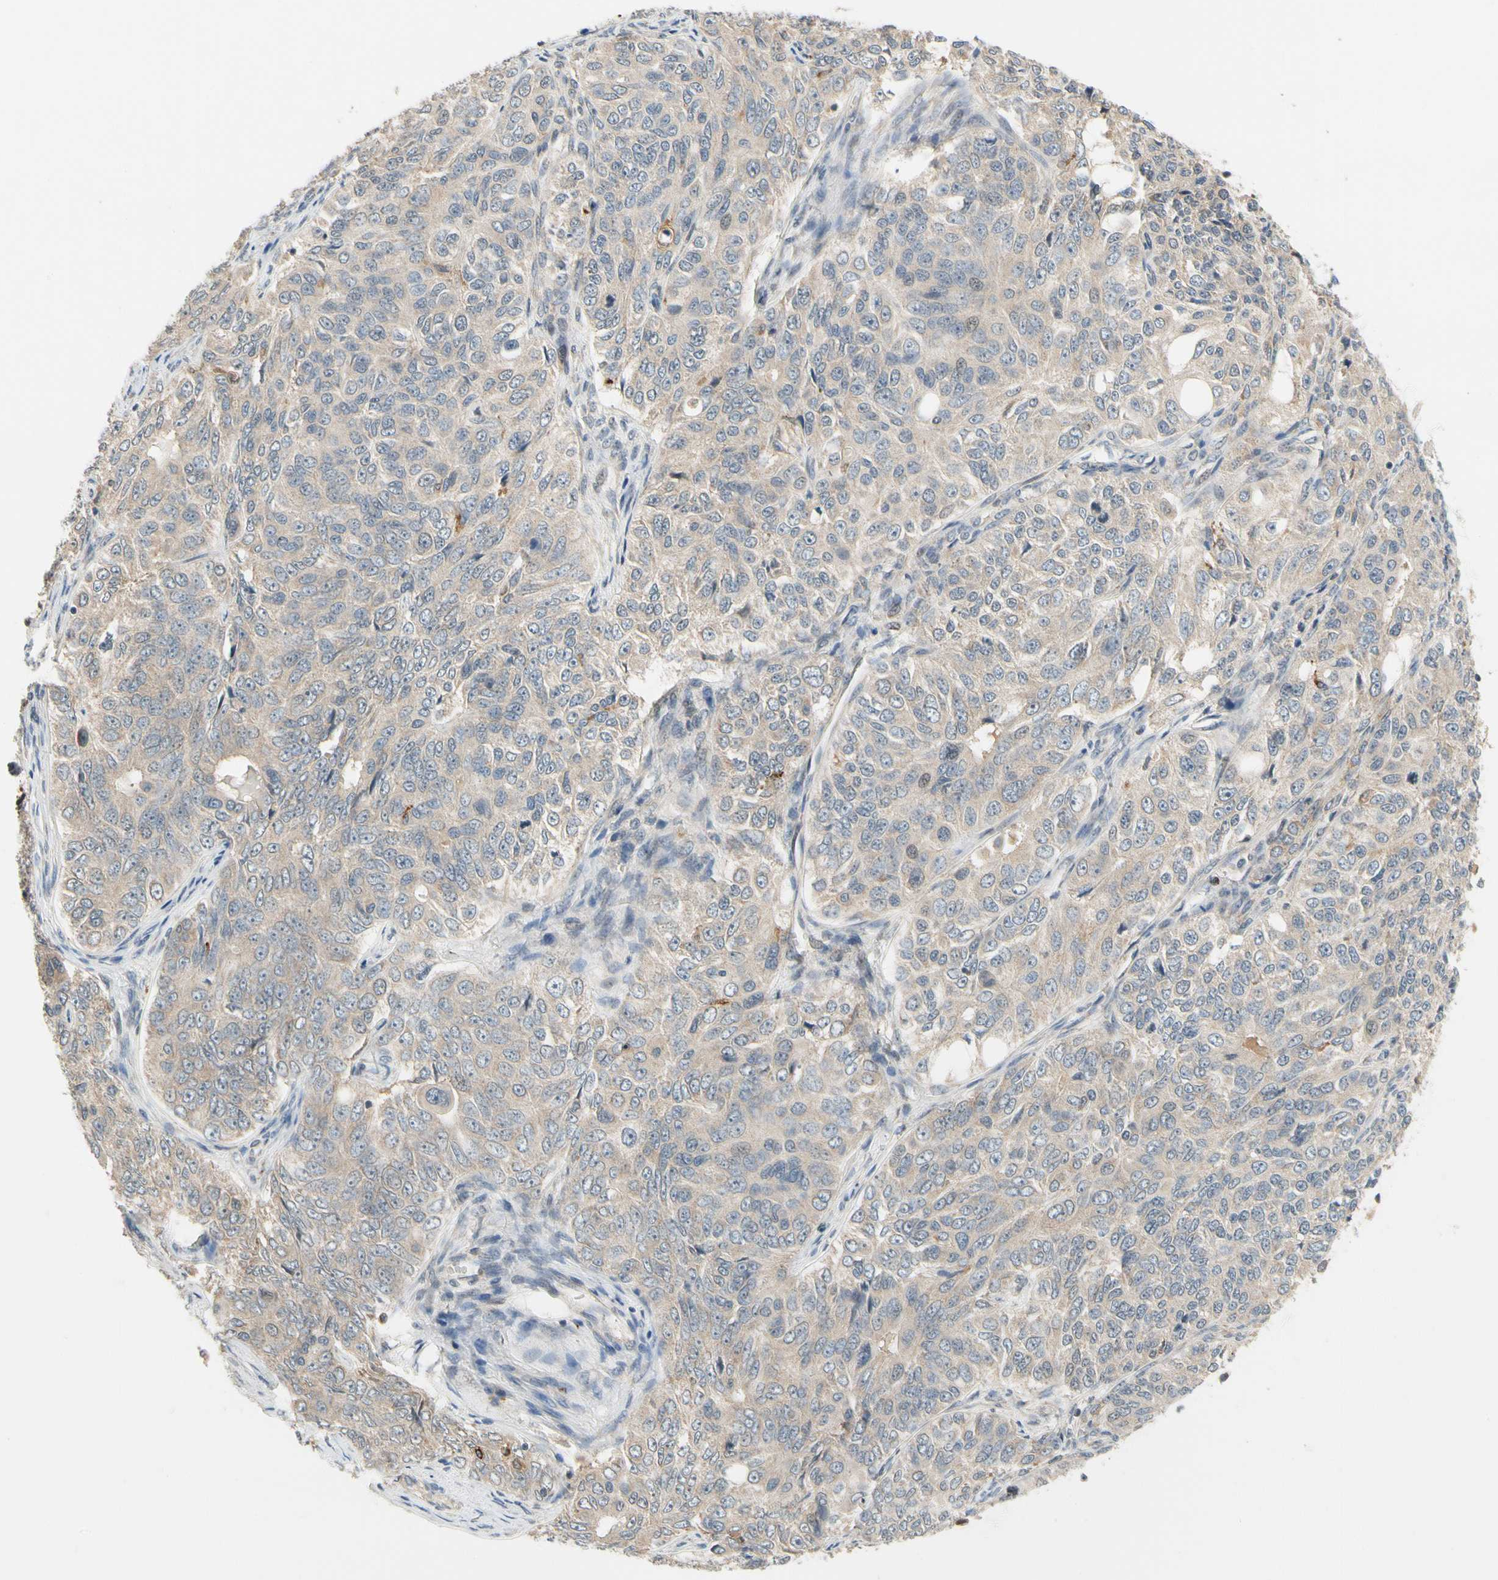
{"staining": {"intensity": "weak", "quantity": ">75%", "location": "cytoplasmic/membranous"}, "tissue": "ovarian cancer", "cell_type": "Tumor cells", "image_type": "cancer", "snomed": [{"axis": "morphology", "description": "Carcinoma, endometroid"}, {"axis": "topography", "description": "Ovary"}], "caption": "Brown immunohistochemical staining in ovarian cancer exhibits weak cytoplasmic/membranous expression in approximately >75% of tumor cells.", "gene": "ANKHD1", "patient": {"sex": "female", "age": 51}}